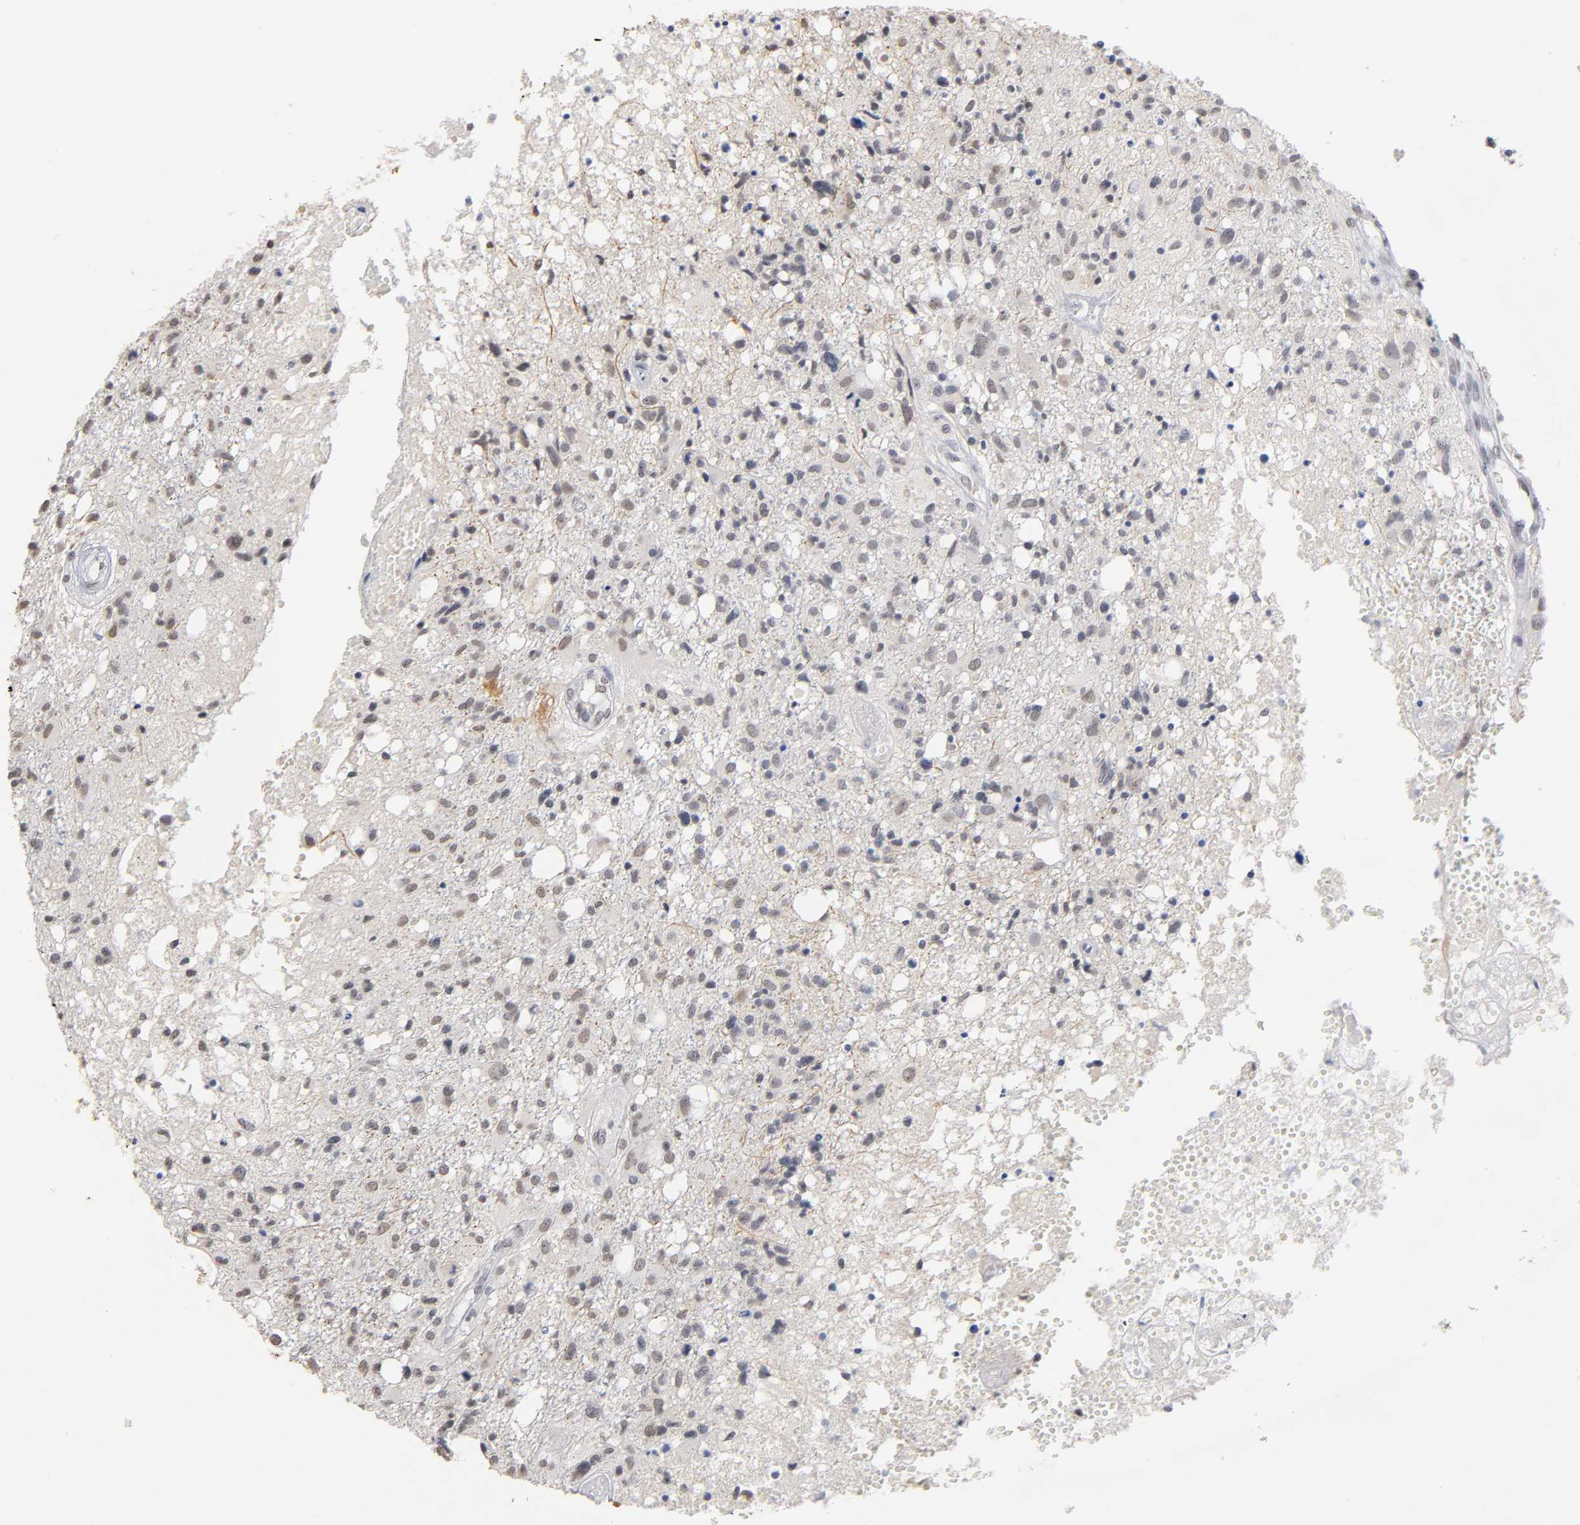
{"staining": {"intensity": "weak", "quantity": "<25%", "location": "cytoplasmic/membranous,nuclear"}, "tissue": "glioma", "cell_type": "Tumor cells", "image_type": "cancer", "snomed": [{"axis": "morphology", "description": "Glioma, malignant, High grade"}, {"axis": "topography", "description": "Cerebral cortex"}], "caption": "Glioma was stained to show a protein in brown. There is no significant expression in tumor cells. (Stains: DAB (3,3'-diaminobenzidine) IHC with hematoxylin counter stain, Microscopy: brightfield microscopy at high magnification).", "gene": "CRABP2", "patient": {"sex": "male", "age": 76}}